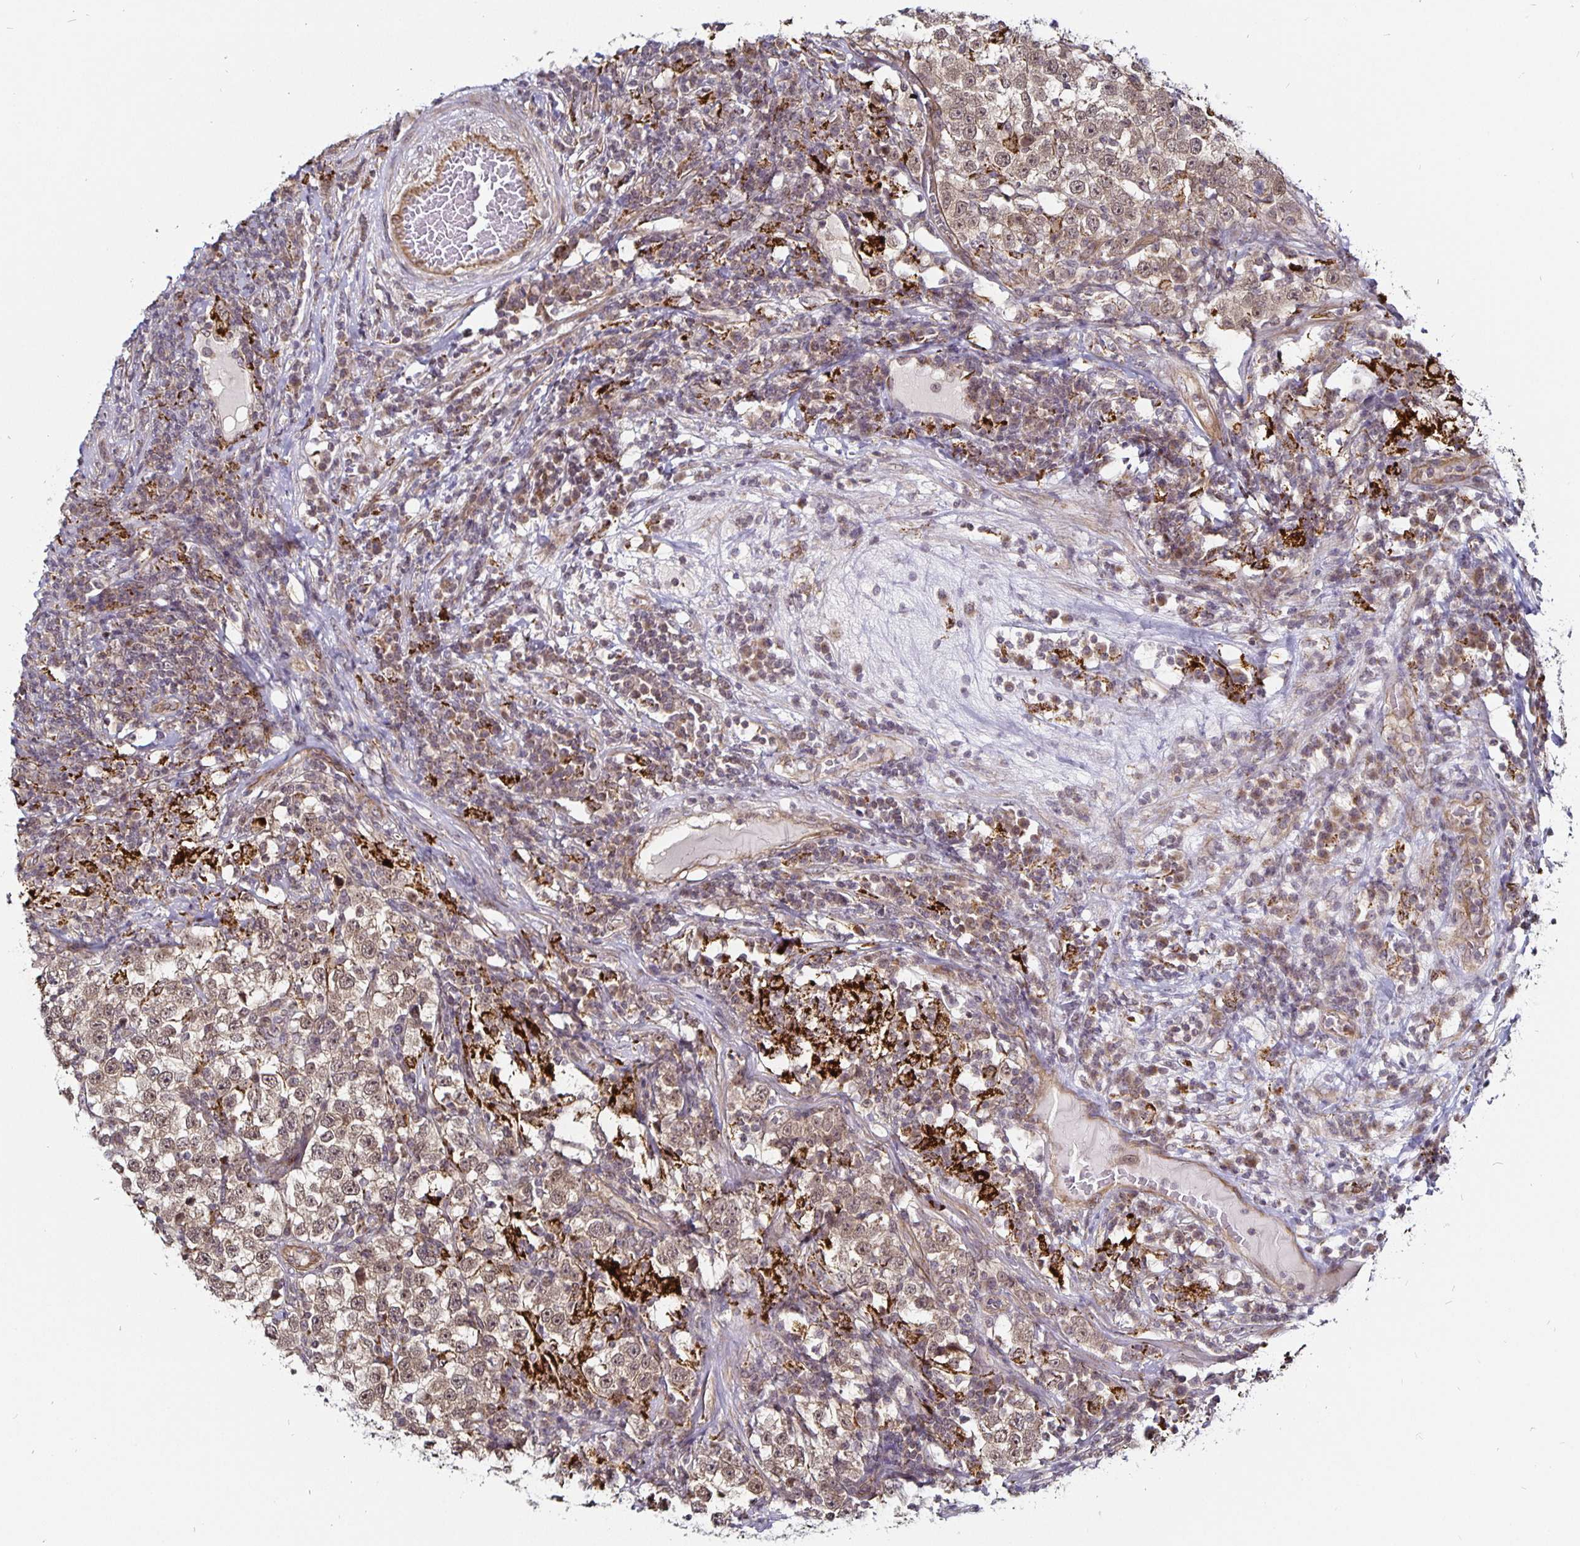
{"staining": {"intensity": "moderate", "quantity": ">75%", "location": "cytoplasmic/membranous,nuclear"}, "tissue": "testis cancer", "cell_type": "Tumor cells", "image_type": "cancer", "snomed": [{"axis": "morphology", "description": "Seminoma, NOS"}, {"axis": "topography", "description": "Testis"}], "caption": "Protein staining exhibits moderate cytoplasmic/membranous and nuclear positivity in approximately >75% of tumor cells in seminoma (testis).", "gene": "CYP27A1", "patient": {"sex": "male", "age": 43}}